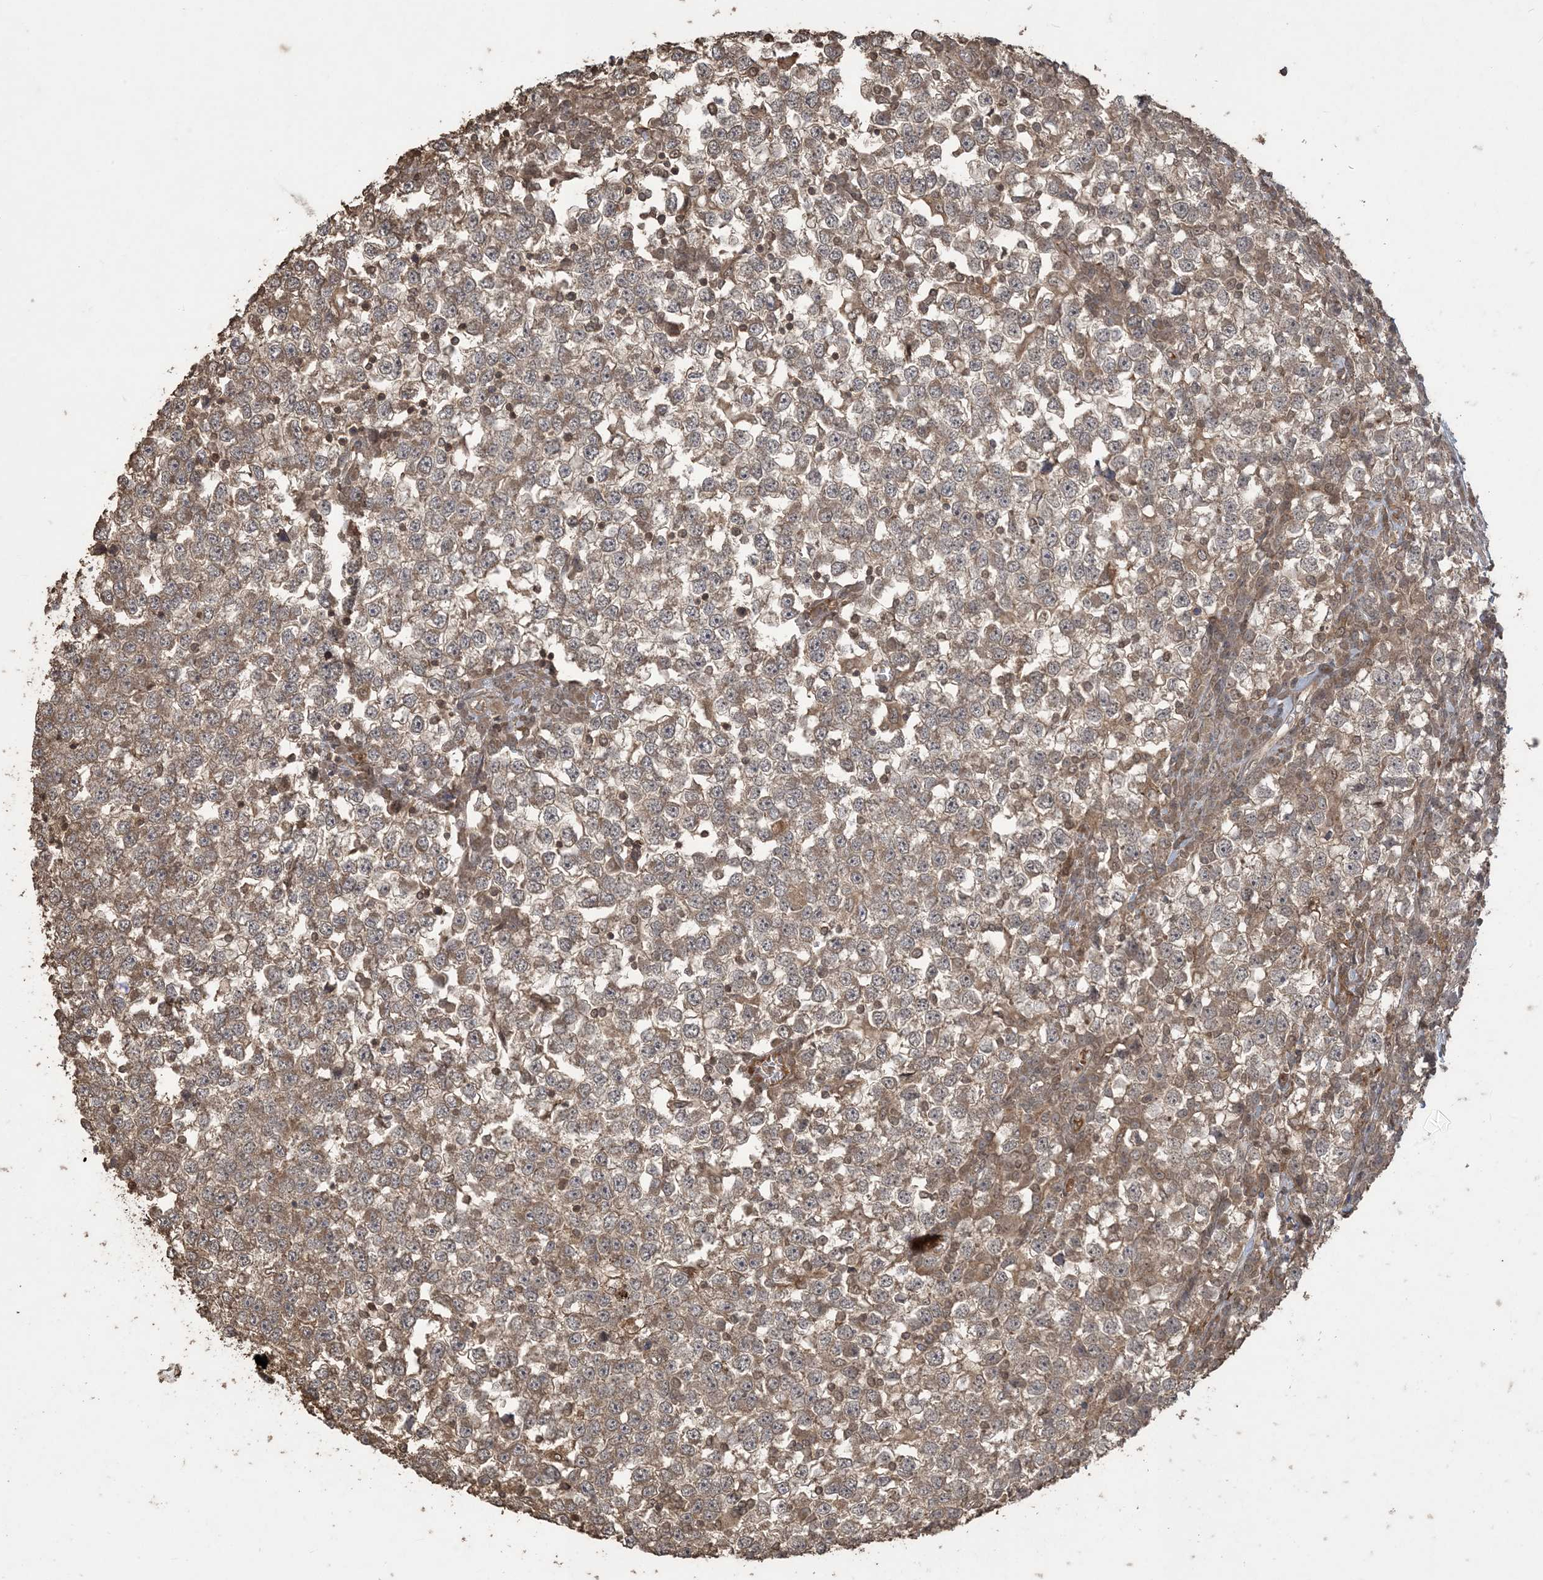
{"staining": {"intensity": "weak", "quantity": ">75%", "location": "cytoplasmic/membranous"}, "tissue": "testis cancer", "cell_type": "Tumor cells", "image_type": "cancer", "snomed": [{"axis": "morphology", "description": "Seminoma, NOS"}, {"axis": "topography", "description": "Testis"}], "caption": "This is a micrograph of immunohistochemistry staining of testis cancer (seminoma), which shows weak positivity in the cytoplasmic/membranous of tumor cells.", "gene": "EFCAB8", "patient": {"sex": "male", "age": 65}}